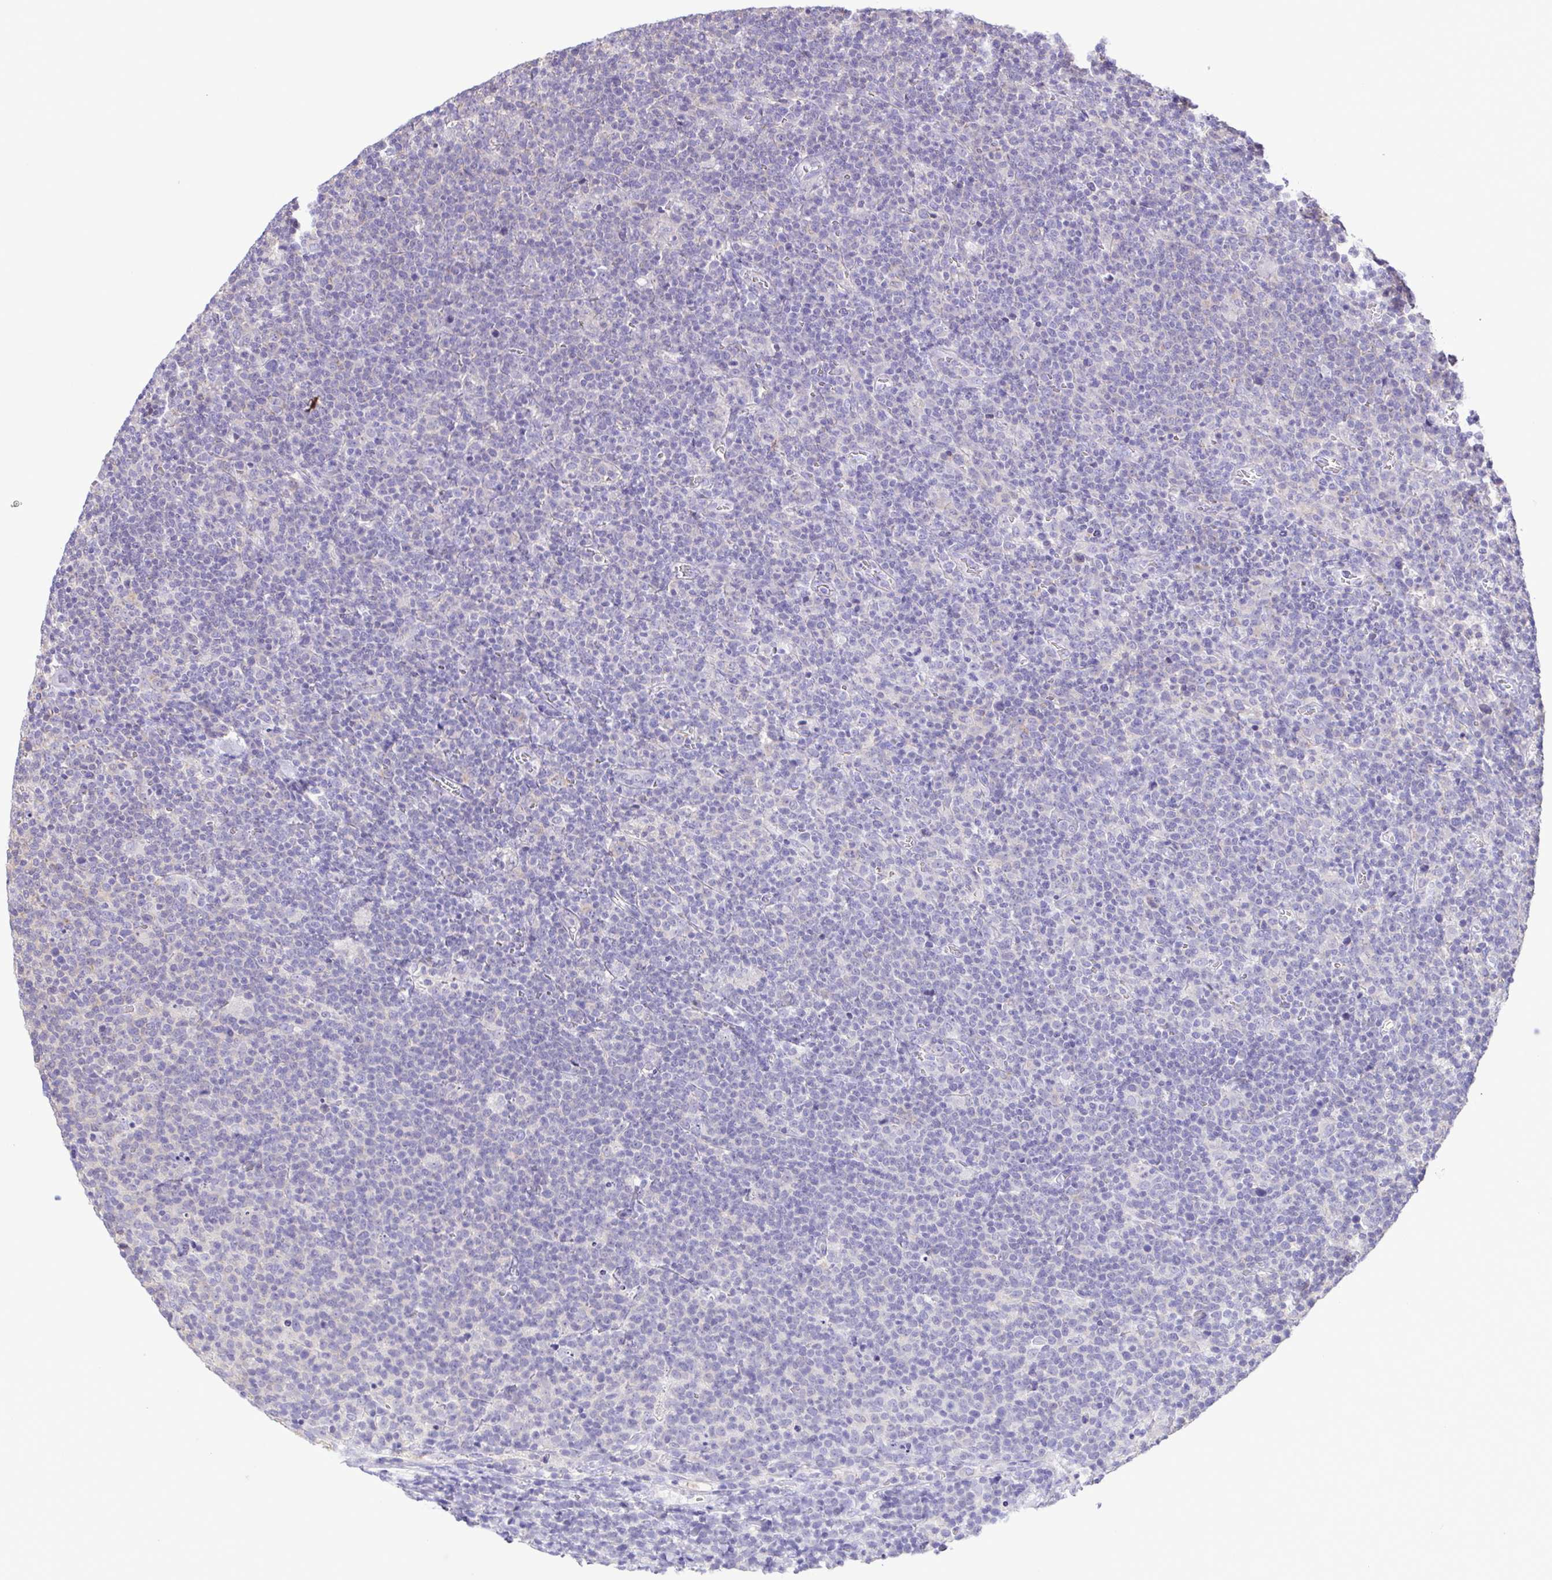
{"staining": {"intensity": "negative", "quantity": "none", "location": "none"}, "tissue": "lymphoma", "cell_type": "Tumor cells", "image_type": "cancer", "snomed": [{"axis": "morphology", "description": "Malignant lymphoma, non-Hodgkin's type, High grade"}, {"axis": "topography", "description": "Lymph node"}], "caption": "An IHC photomicrograph of lymphoma is shown. There is no staining in tumor cells of lymphoma.", "gene": "CYP17A1", "patient": {"sex": "male", "age": 61}}